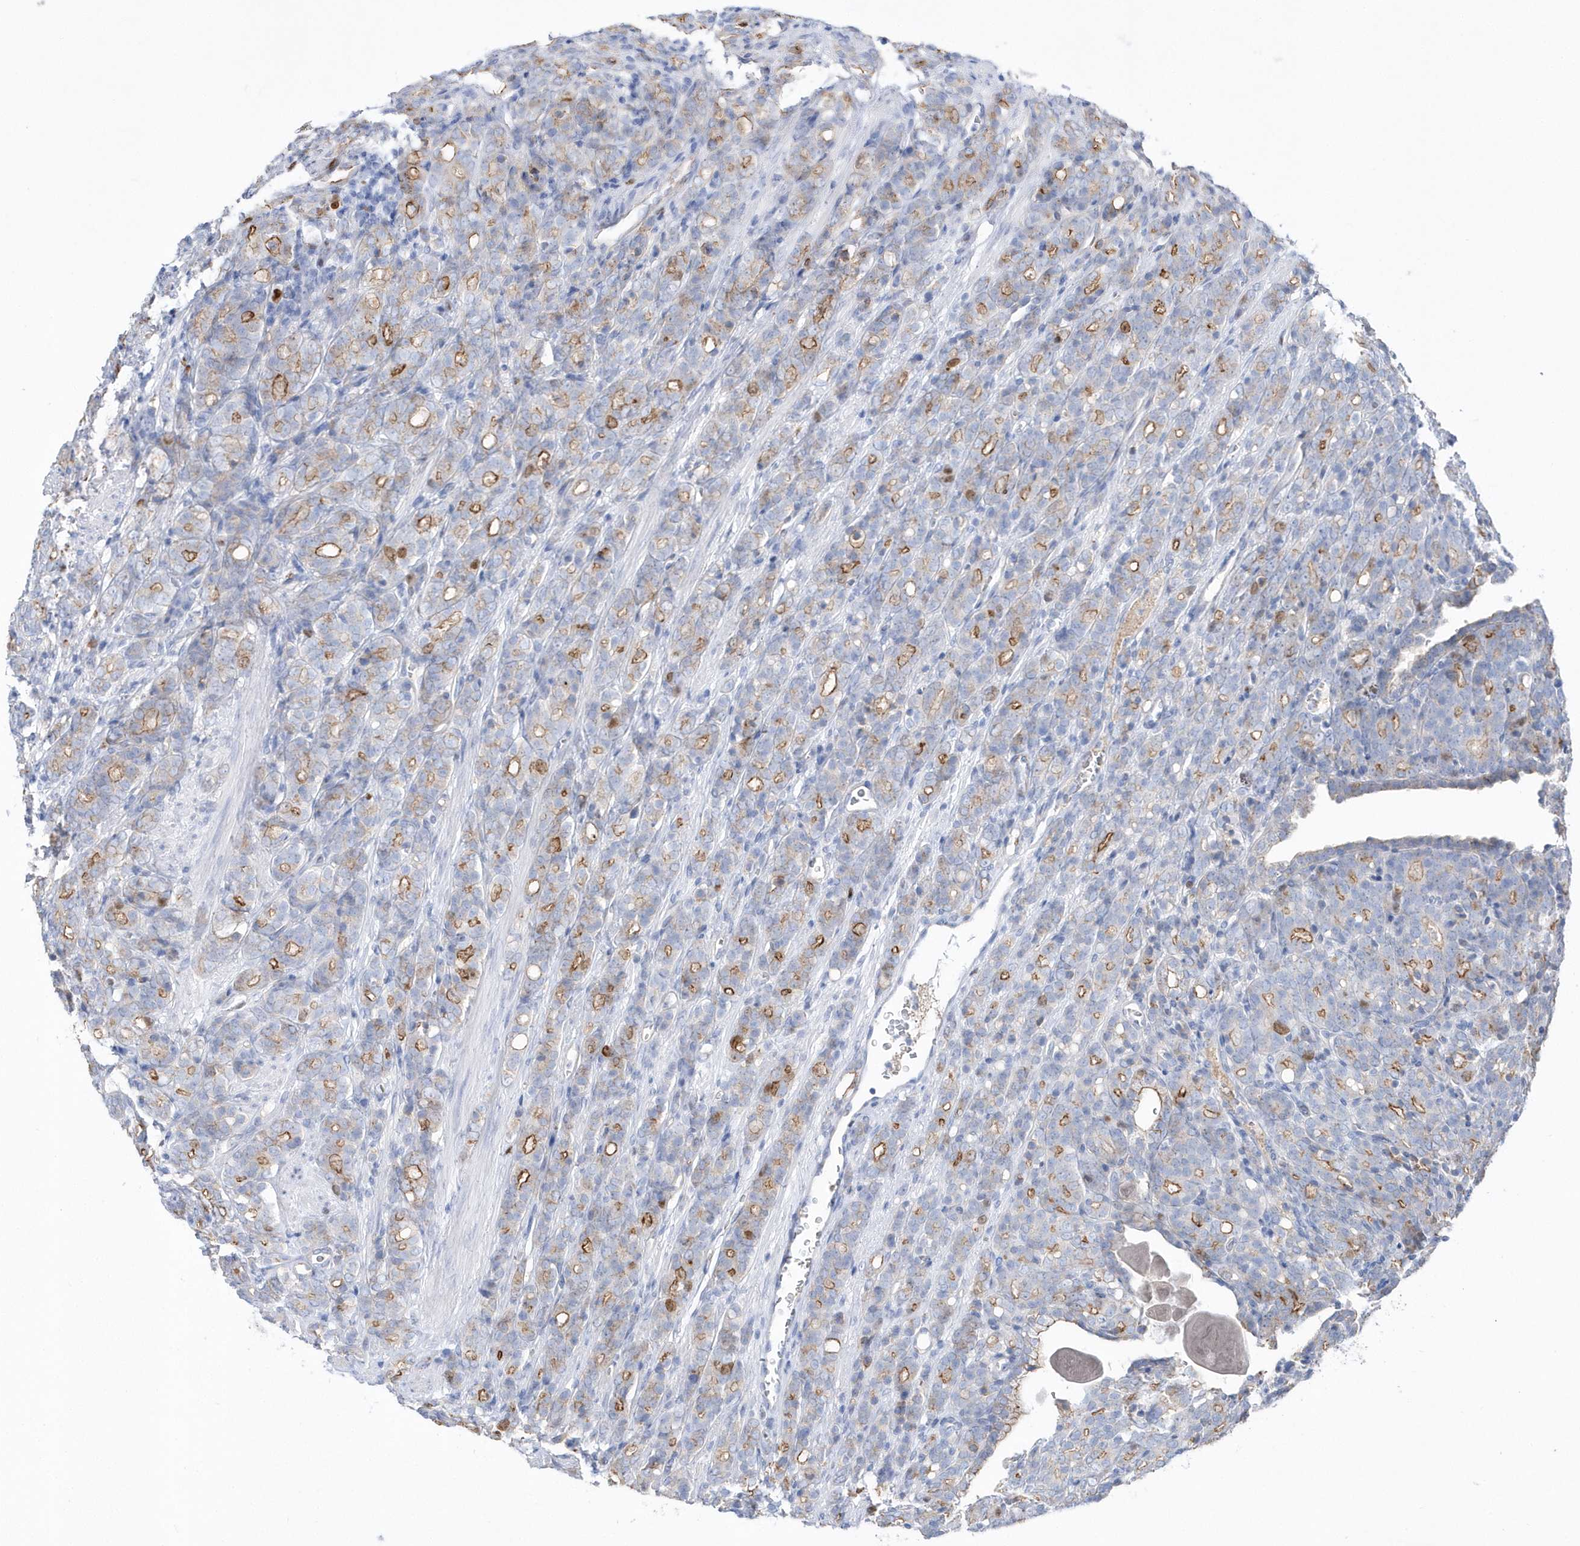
{"staining": {"intensity": "moderate", "quantity": "25%-75%", "location": "cytoplasmic/membranous"}, "tissue": "prostate cancer", "cell_type": "Tumor cells", "image_type": "cancer", "snomed": [{"axis": "morphology", "description": "Adenocarcinoma, High grade"}, {"axis": "topography", "description": "Prostate"}], "caption": "The immunohistochemical stain highlights moderate cytoplasmic/membranous positivity in tumor cells of prostate cancer (adenocarcinoma (high-grade)) tissue.", "gene": "TMCO6", "patient": {"sex": "male", "age": 62}}